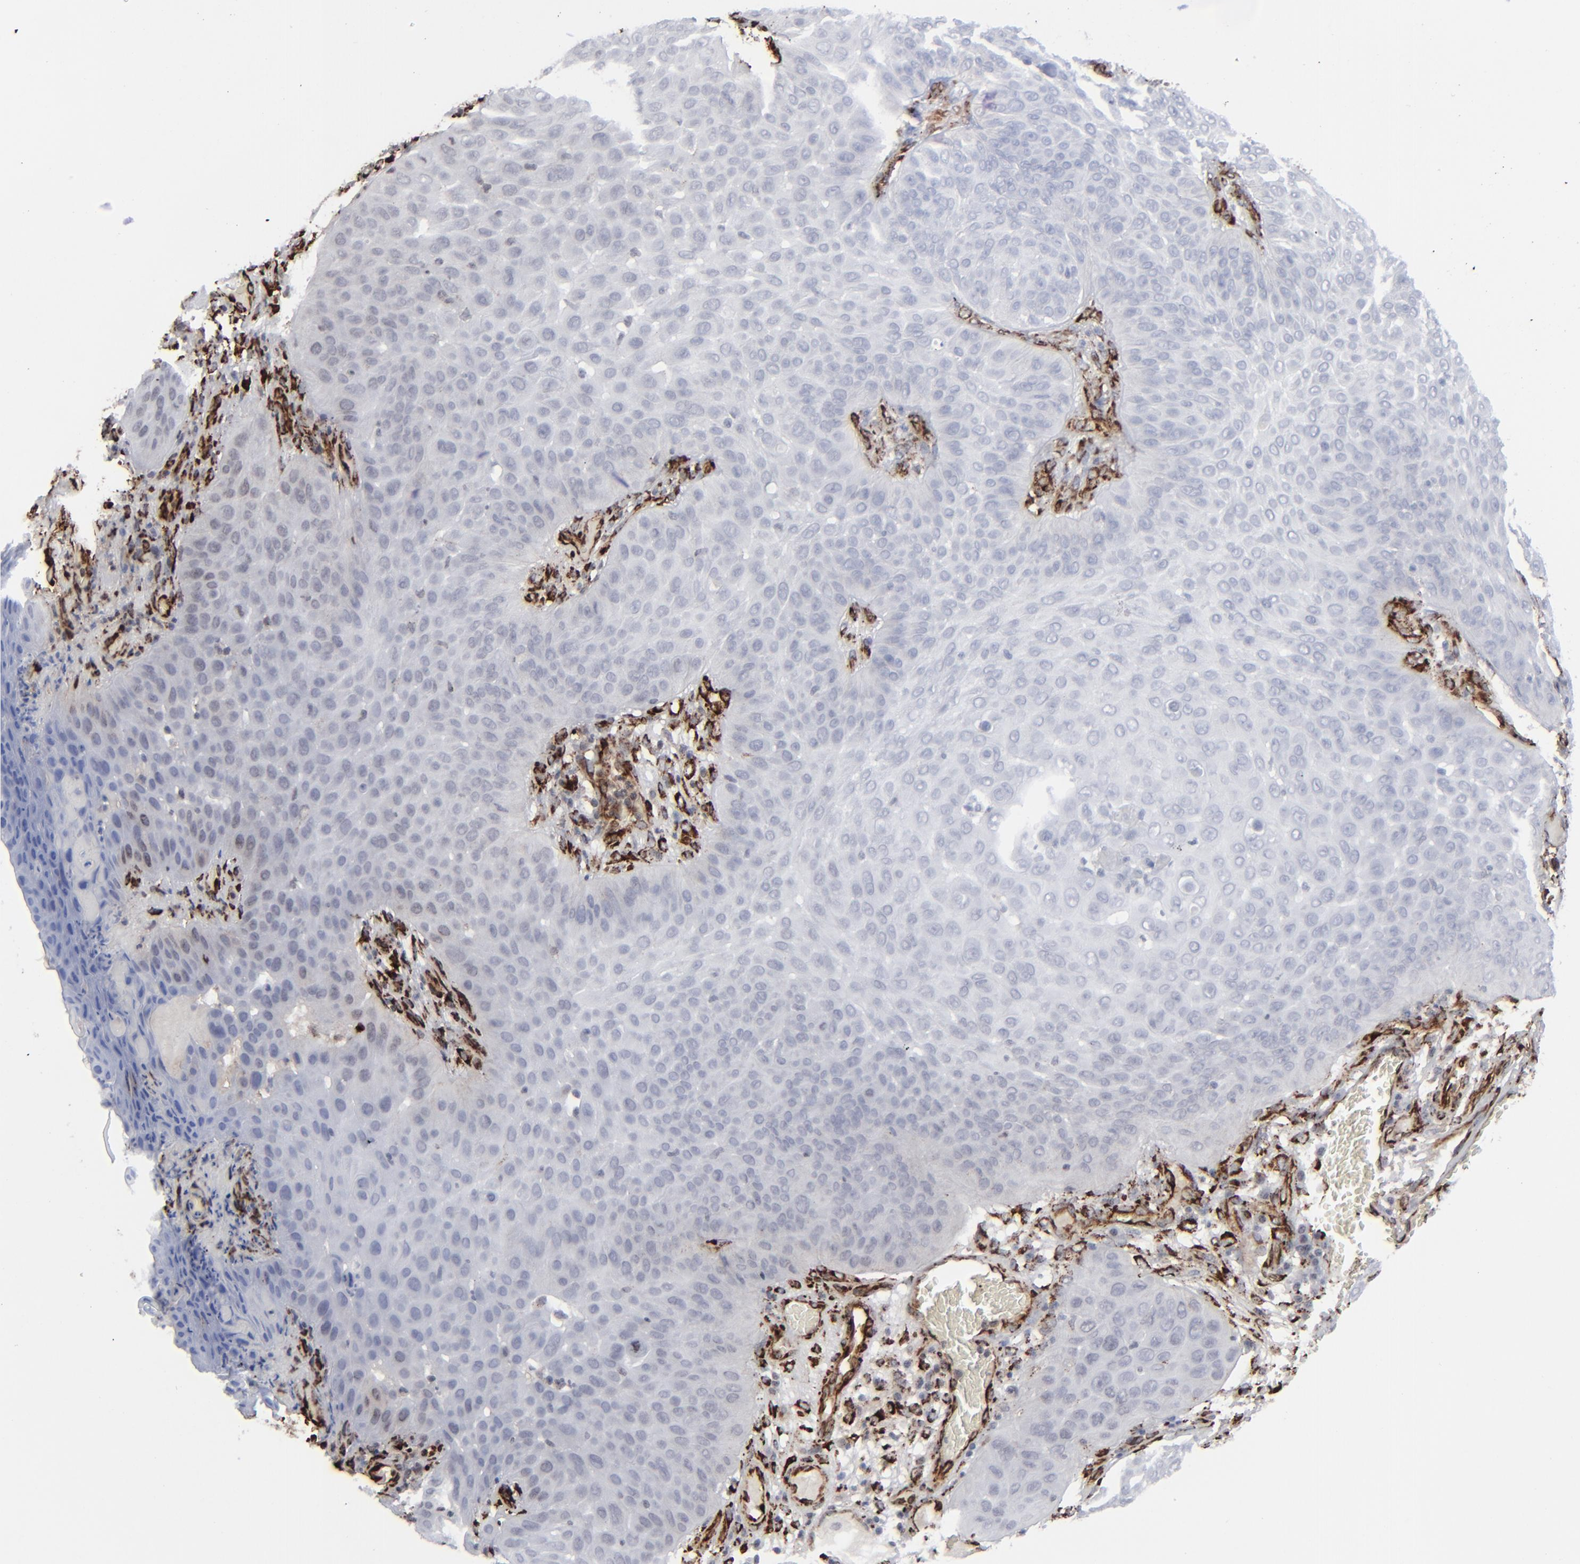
{"staining": {"intensity": "negative", "quantity": "none", "location": "none"}, "tissue": "skin cancer", "cell_type": "Tumor cells", "image_type": "cancer", "snomed": [{"axis": "morphology", "description": "Squamous cell carcinoma, NOS"}, {"axis": "topography", "description": "Skin"}], "caption": "High power microscopy image of an immunohistochemistry histopathology image of skin cancer, revealing no significant positivity in tumor cells. (Immunohistochemistry (ihc), brightfield microscopy, high magnification).", "gene": "SPARC", "patient": {"sex": "male", "age": 82}}